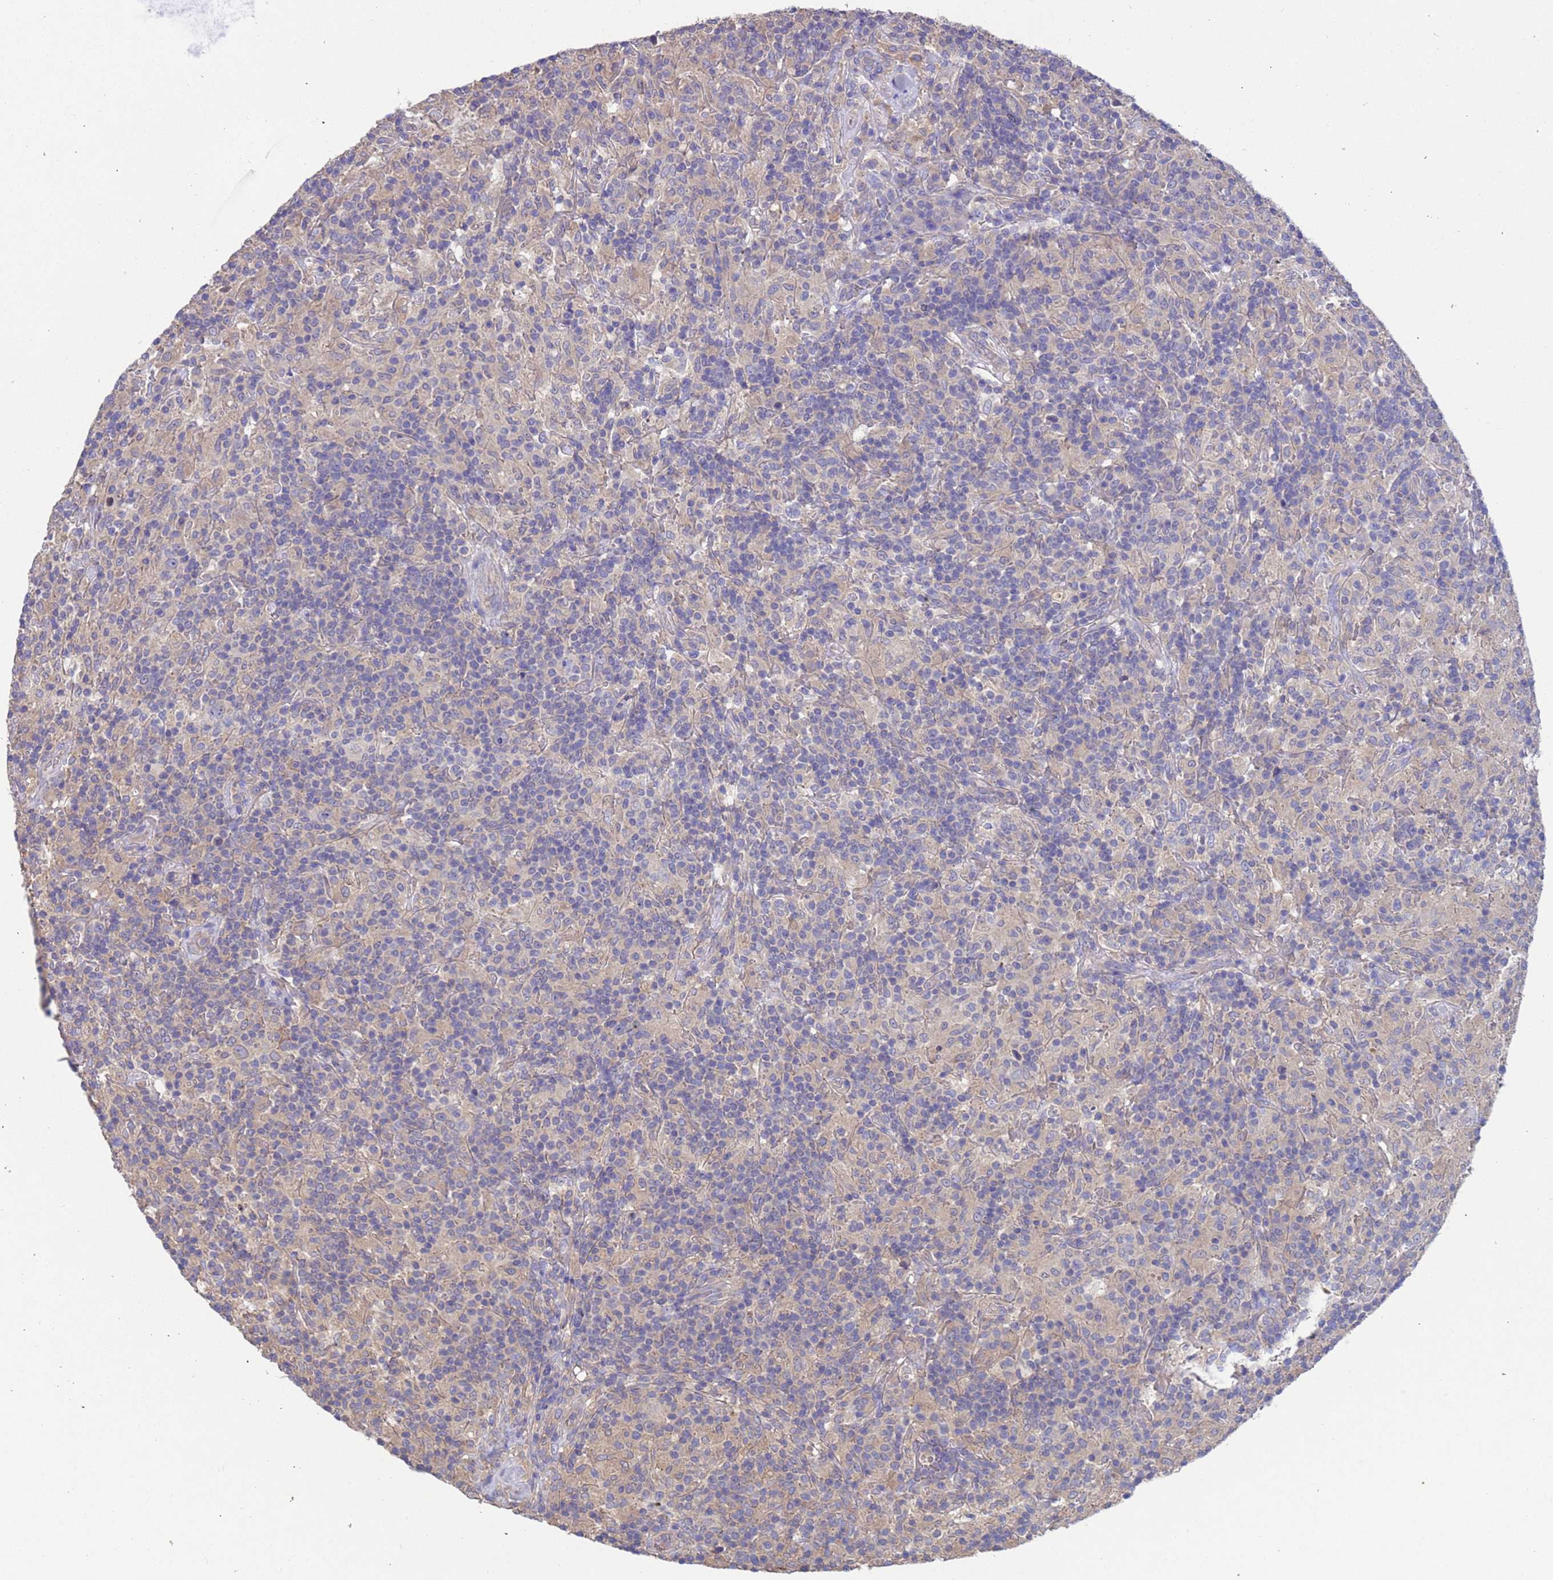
{"staining": {"intensity": "negative", "quantity": "none", "location": "none"}, "tissue": "lymphoma", "cell_type": "Tumor cells", "image_type": "cancer", "snomed": [{"axis": "morphology", "description": "Hodgkin's disease, NOS"}, {"axis": "topography", "description": "Lymph node"}], "caption": "IHC photomicrograph of lymphoma stained for a protein (brown), which displays no expression in tumor cells.", "gene": "SRL", "patient": {"sex": "male", "age": 70}}